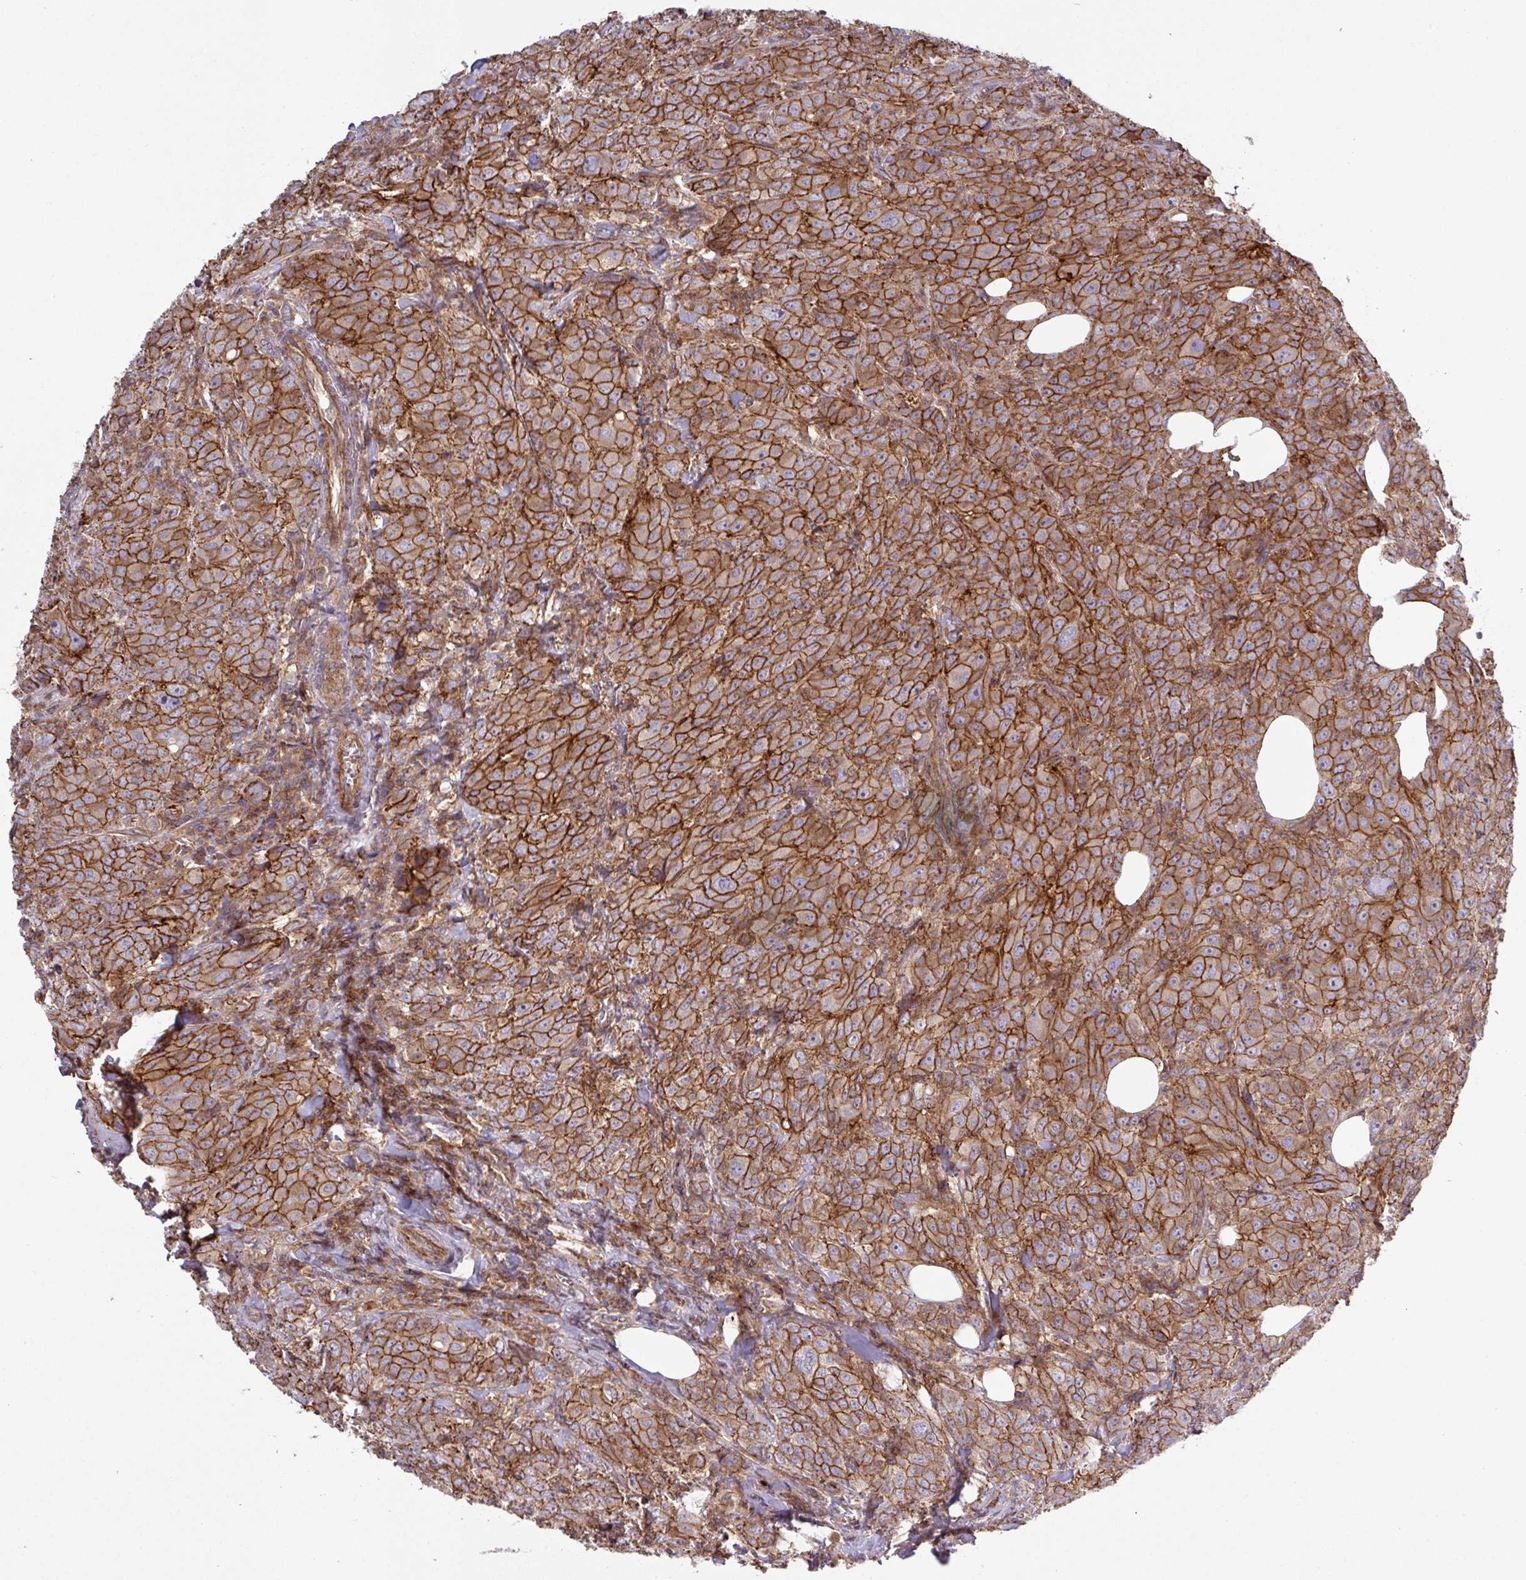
{"staining": {"intensity": "moderate", "quantity": ">75%", "location": "cytoplasmic/membranous"}, "tissue": "breast cancer", "cell_type": "Tumor cells", "image_type": "cancer", "snomed": [{"axis": "morphology", "description": "Duct carcinoma"}, {"axis": "topography", "description": "Breast"}], "caption": "Protein staining of breast cancer tissue reveals moderate cytoplasmic/membranous positivity in approximately >75% of tumor cells.", "gene": "RIC1", "patient": {"sex": "female", "age": 43}}